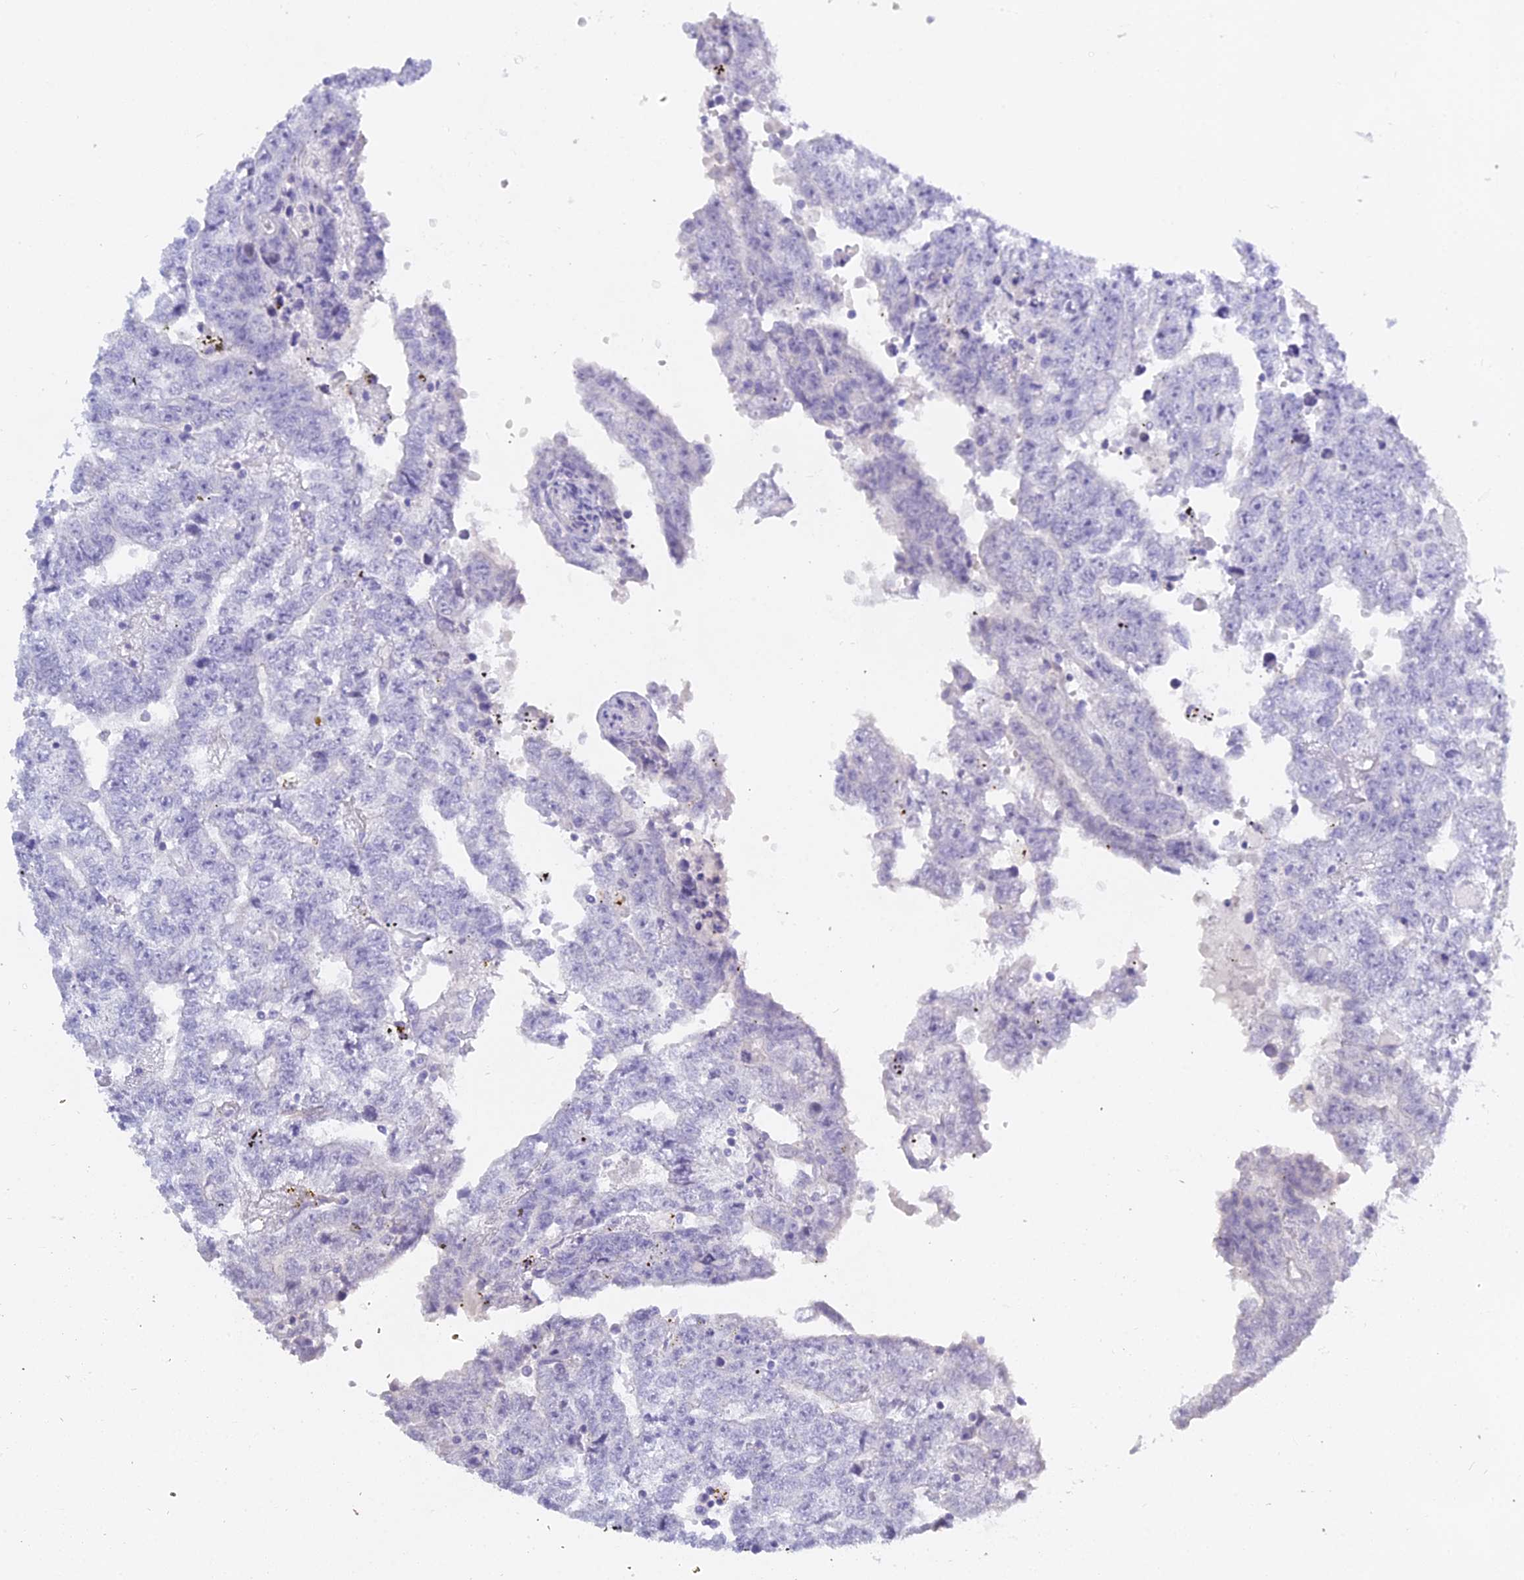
{"staining": {"intensity": "negative", "quantity": "none", "location": "none"}, "tissue": "testis cancer", "cell_type": "Tumor cells", "image_type": "cancer", "snomed": [{"axis": "morphology", "description": "Carcinoma, Embryonal, NOS"}, {"axis": "topography", "description": "Testis"}], "caption": "An immunohistochemistry micrograph of testis embryonal carcinoma is shown. There is no staining in tumor cells of testis embryonal carcinoma.", "gene": "S100A7", "patient": {"sex": "male", "age": 25}}